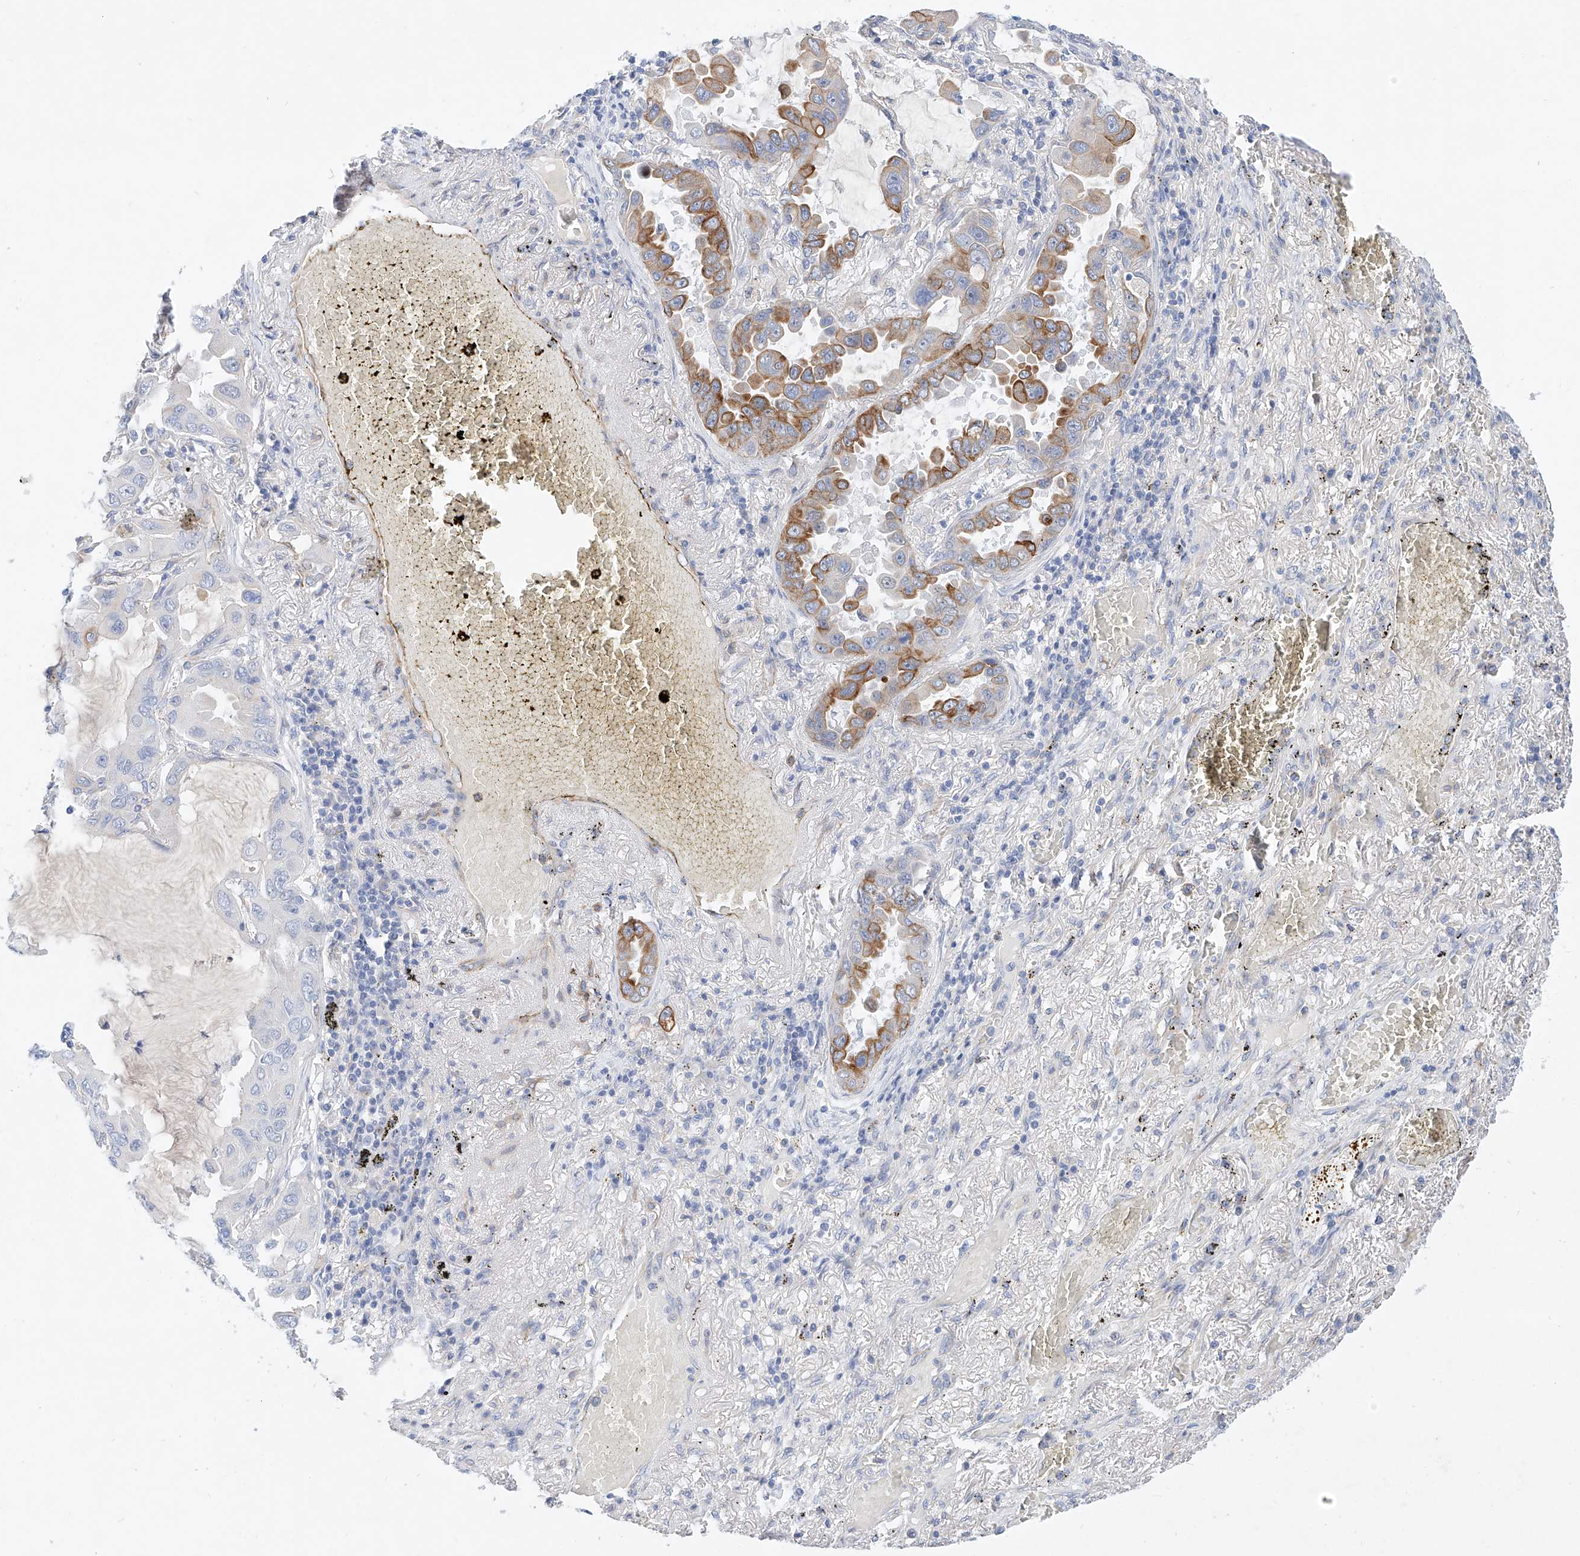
{"staining": {"intensity": "moderate", "quantity": "<25%", "location": "cytoplasmic/membranous"}, "tissue": "lung cancer", "cell_type": "Tumor cells", "image_type": "cancer", "snomed": [{"axis": "morphology", "description": "Adenocarcinoma, NOS"}, {"axis": "topography", "description": "Lung"}], "caption": "Adenocarcinoma (lung) tissue displays moderate cytoplasmic/membranous expression in approximately <25% of tumor cells, visualized by immunohistochemistry. Immunohistochemistry (ihc) stains the protein of interest in brown and the nuclei are stained blue.", "gene": "SBSPON", "patient": {"sex": "male", "age": 64}}